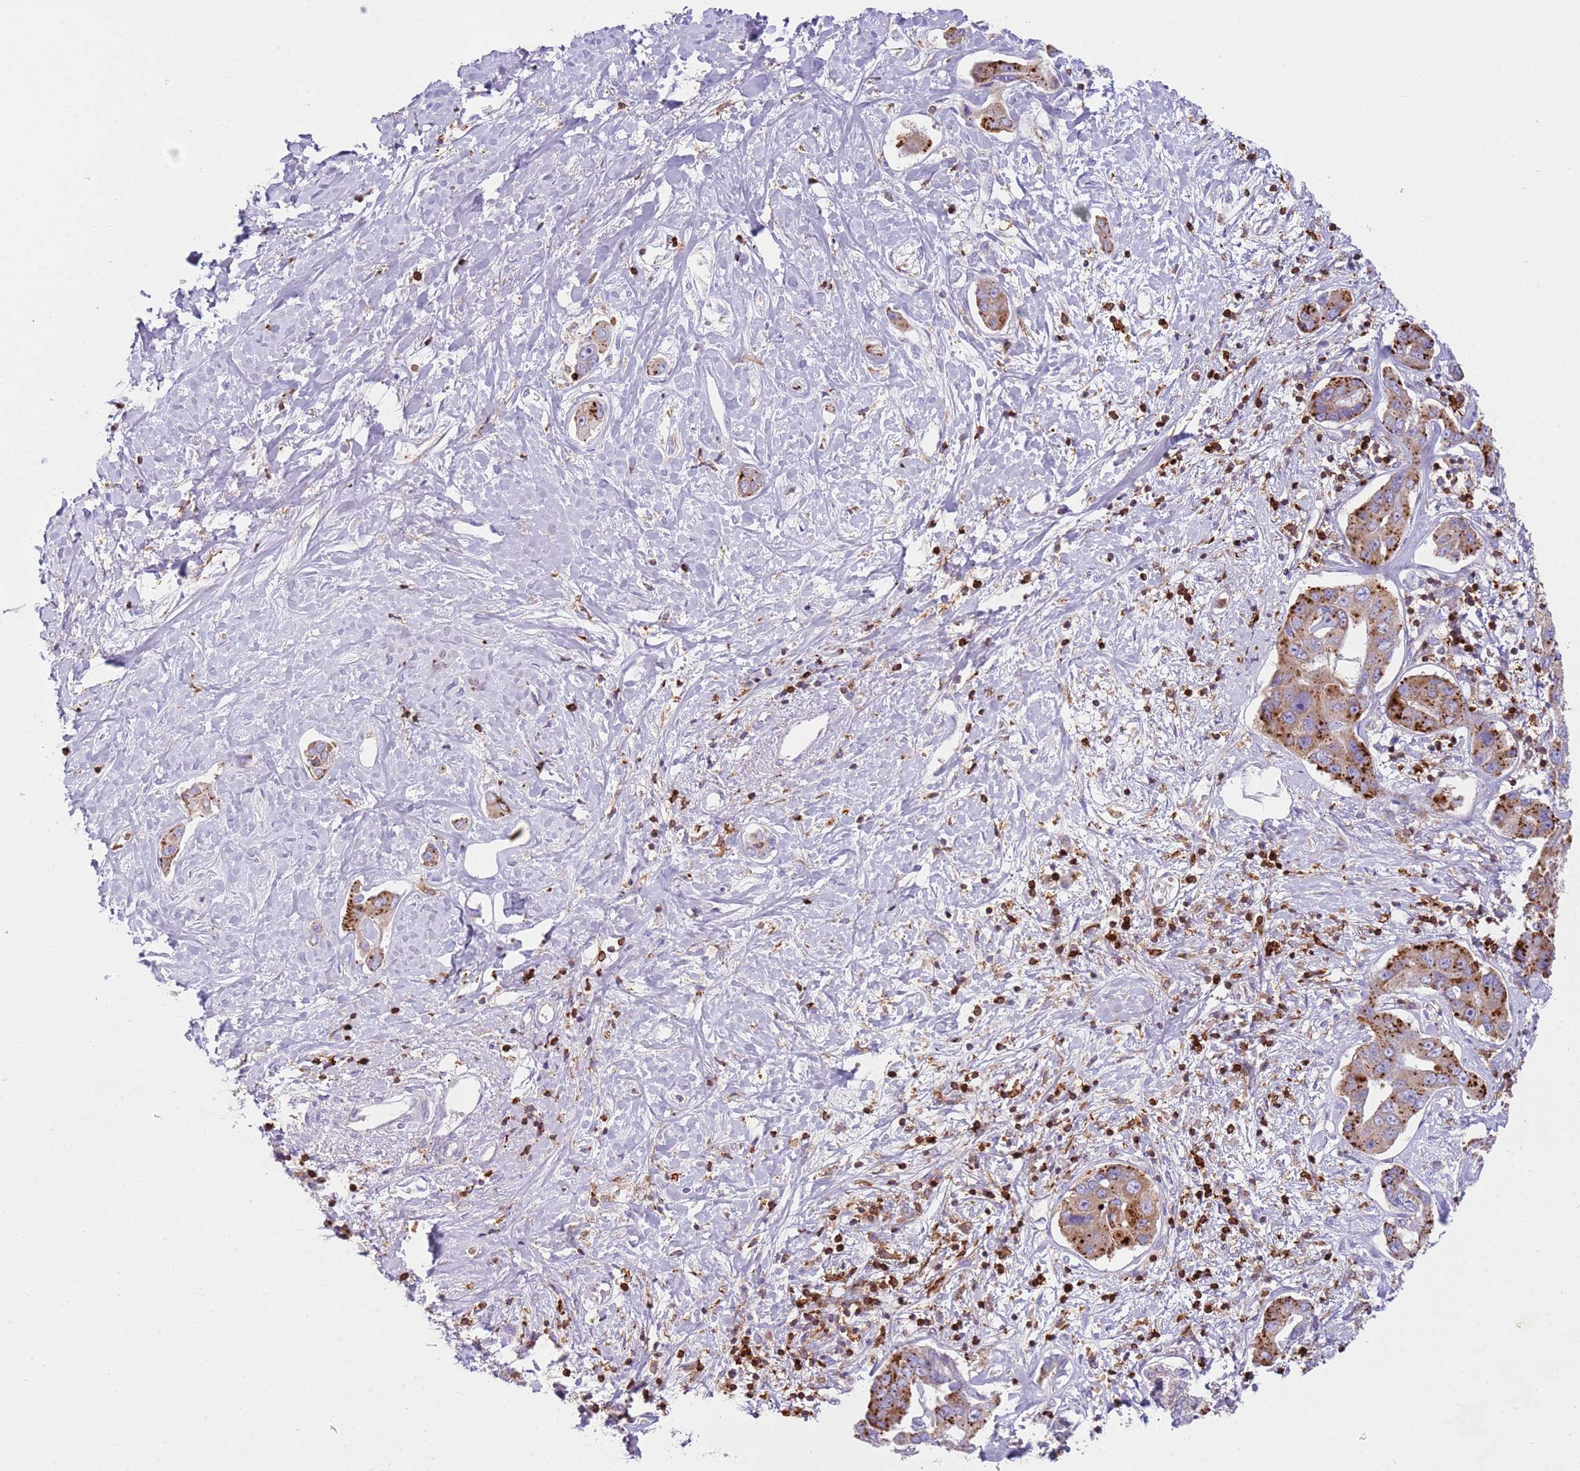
{"staining": {"intensity": "strong", "quantity": "25%-75%", "location": "cytoplasmic/membranous"}, "tissue": "liver cancer", "cell_type": "Tumor cells", "image_type": "cancer", "snomed": [{"axis": "morphology", "description": "Cholangiocarcinoma"}, {"axis": "topography", "description": "Liver"}], "caption": "This is an image of IHC staining of liver cancer (cholangiocarcinoma), which shows strong staining in the cytoplasmic/membranous of tumor cells.", "gene": "TTPAL", "patient": {"sex": "male", "age": 59}}